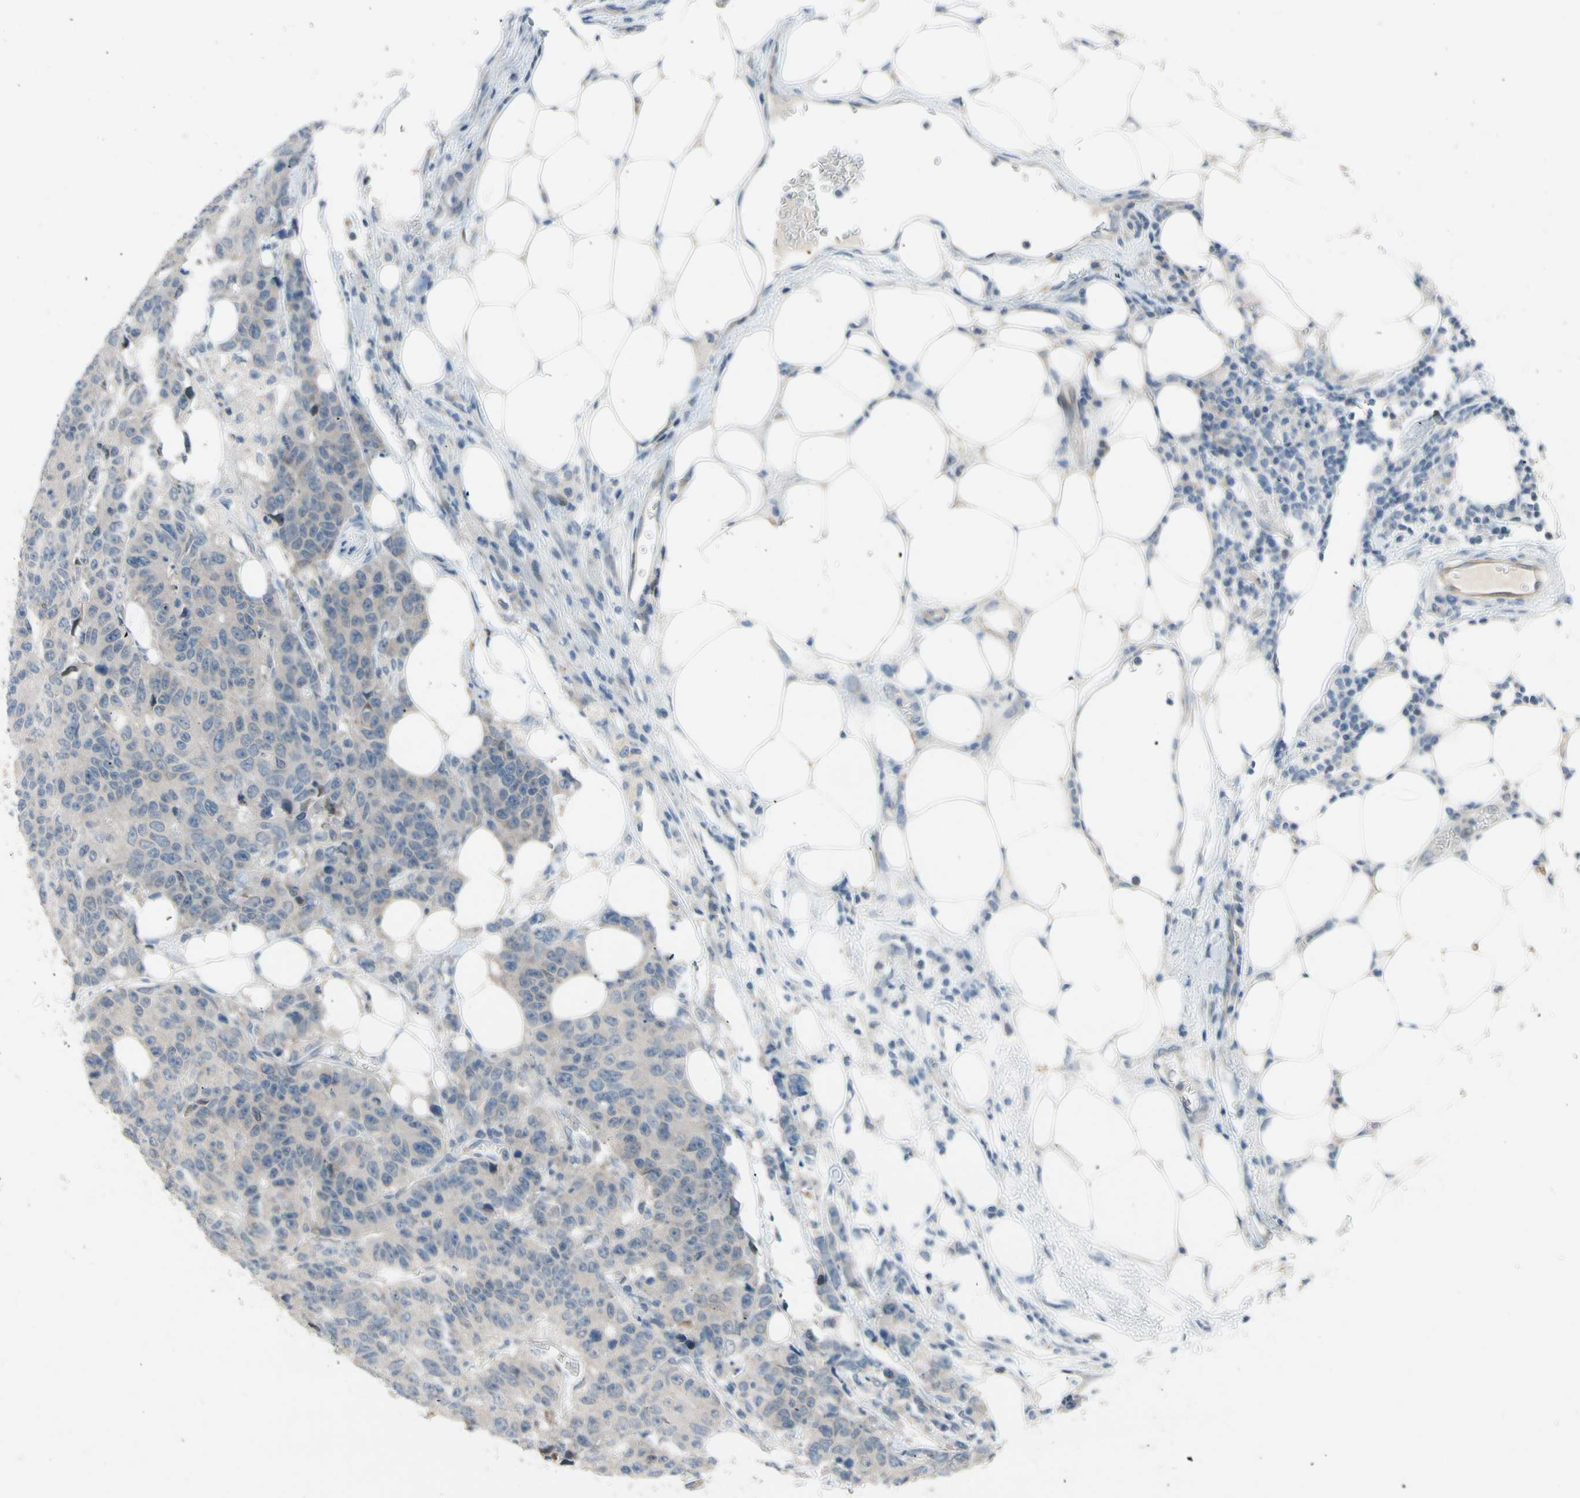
{"staining": {"intensity": "negative", "quantity": "none", "location": "none"}, "tissue": "colorectal cancer", "cell_type": "Tumor cells", "image_type": "cancer", "snomed": [{"axis": "morphology", "description": "Adenocarcinoma, NOS"}, {"axis": "topography", "description": "Colon"}], "caption": "This image is of colorectal cancer (adenocarcinoma) stained with immunohistochemistry (IHC) to label a protein in brown with the nuclei are counter-stained blue. There is no expression in tumor cells.", "gene": "CFAP36", "patient": {"sex": "female", "age": 86}}